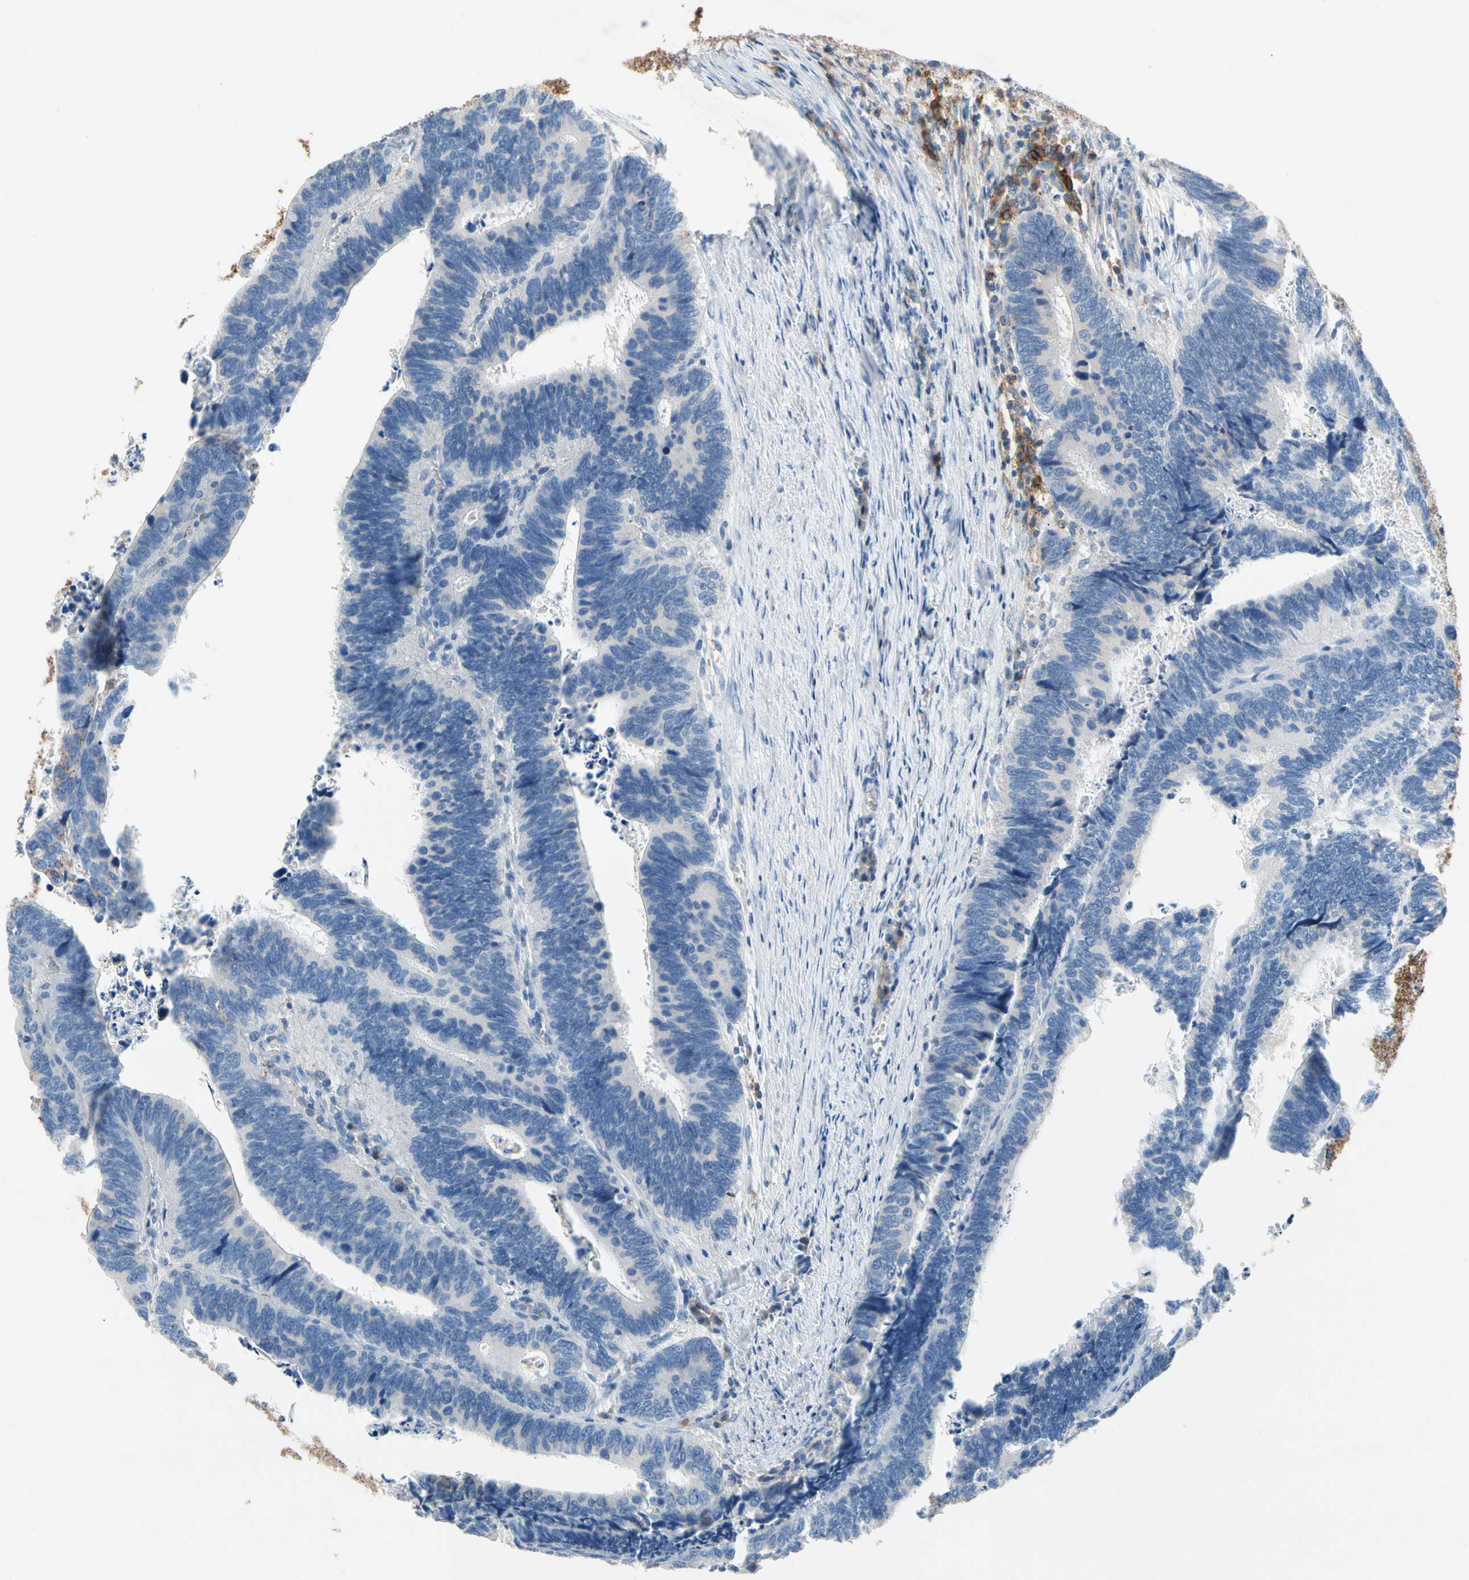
{"staining": {"intensity": "negative", "quantity": "none", "location": "none"}, "tissue": "colorectal cancer", "cell_type": "Tumor cells", "image_type": "cancer", "snomed": [{"axis": "morphology", "description": "Adenocarcinoma, NOS"}, {"axis": "topography", "description": "Colon"}], "caption": "Immunohistochemistry photomicrograph of human colorectal adenocarcinoma stained for a protein (brown), which exhibits no staining in tumor cells.", "gene": "NDFIP2", "patient": {"sex": "male", "age": 72}}